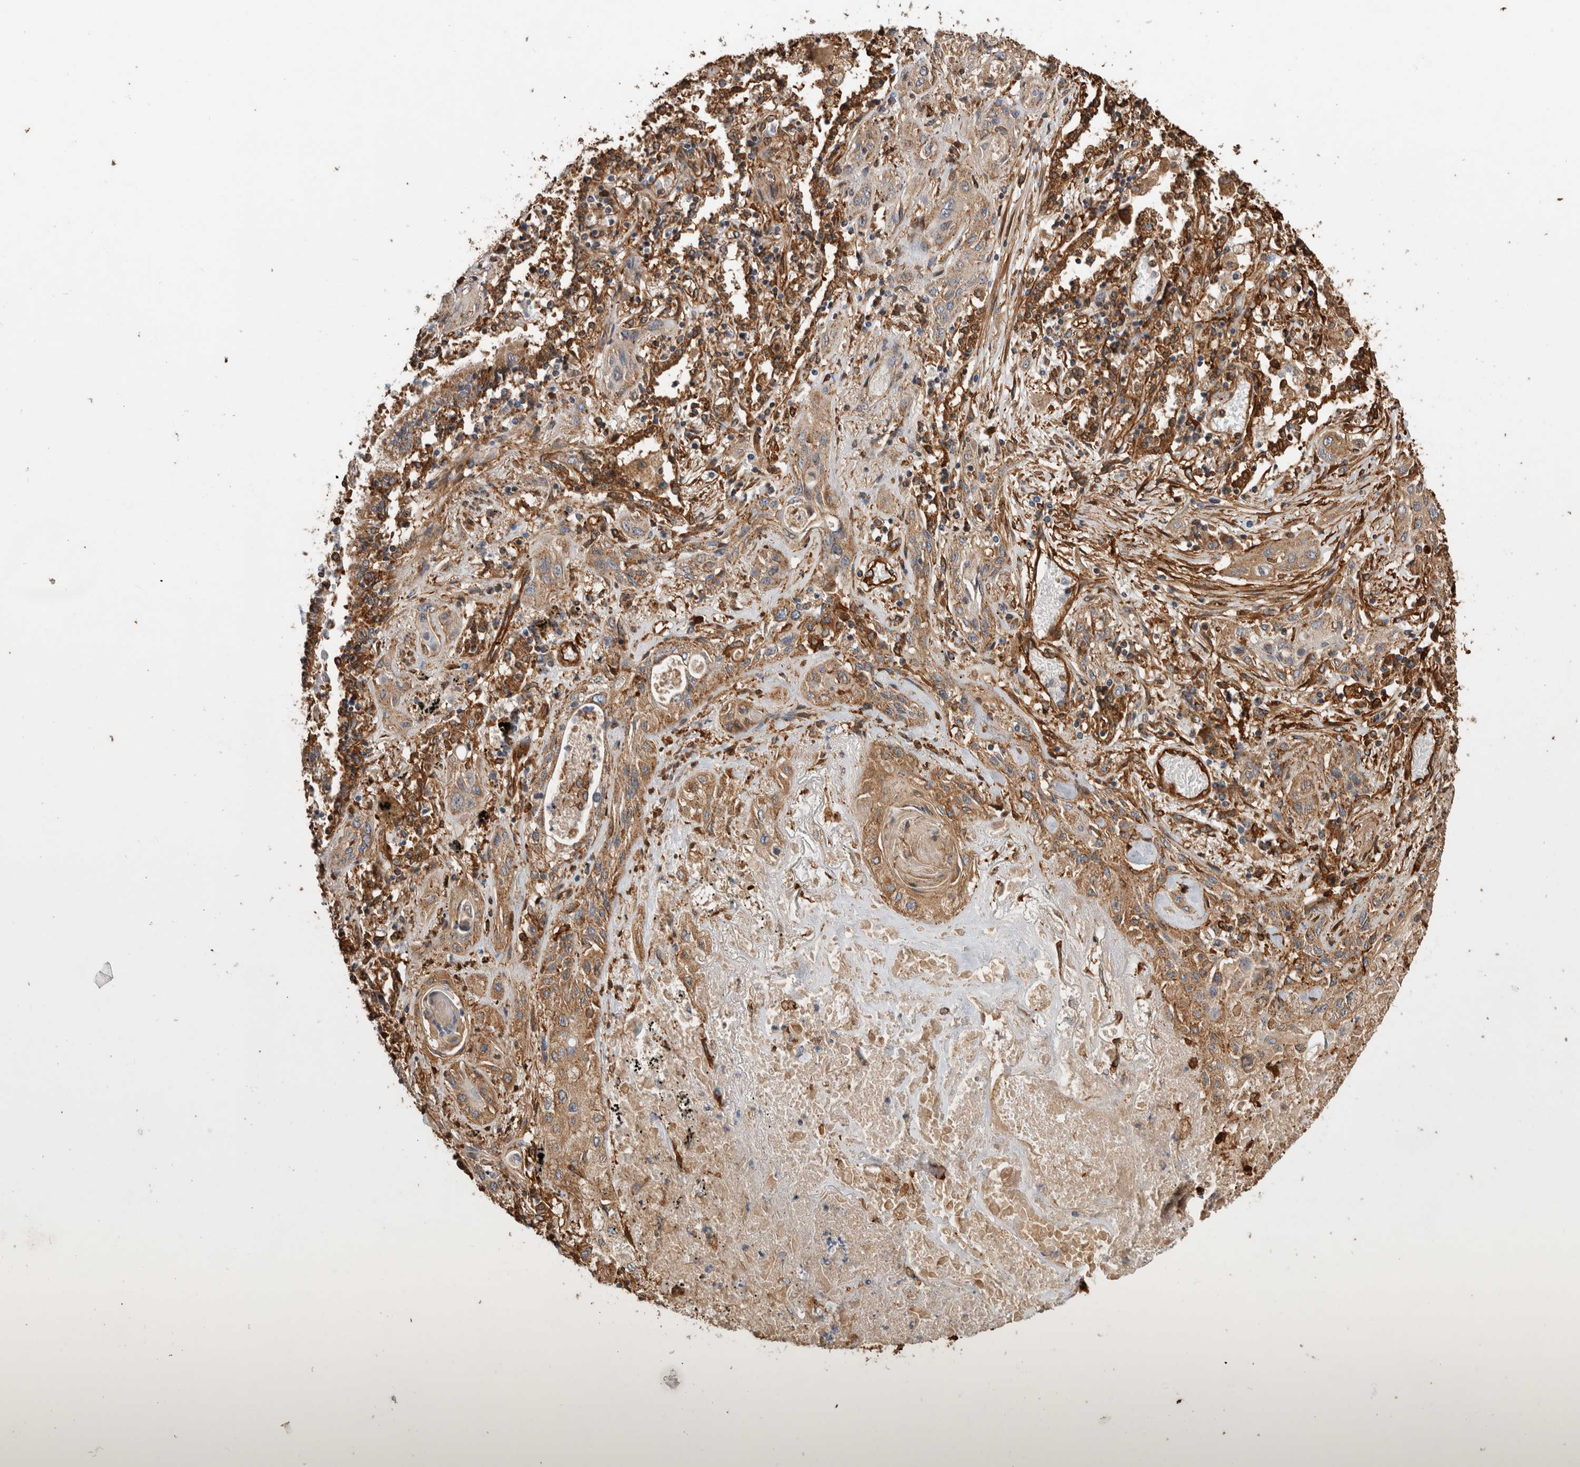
{"staining": {"intensity": "strong", "quantity": ">75%", "location": "cytoplasmic/membranous"}, "tissue": "lung cancer", "cell_type": "Tumor cells", "image_type": "cancer", "snomed": [{"axis": "morphology", "description": "Squamous cell carcinoma, NOS"}, {"axis": "topography", "description": "Lung"}], "caption": "Brown immunohistochemical staining in lung cancer (squamous cell carcinoma) exhibits strong cytoplasmic/membranous staining in approximately >75% of tumor cells.", "gene": "ZNF397", "patient": {"sex": "female", "age": 47}}